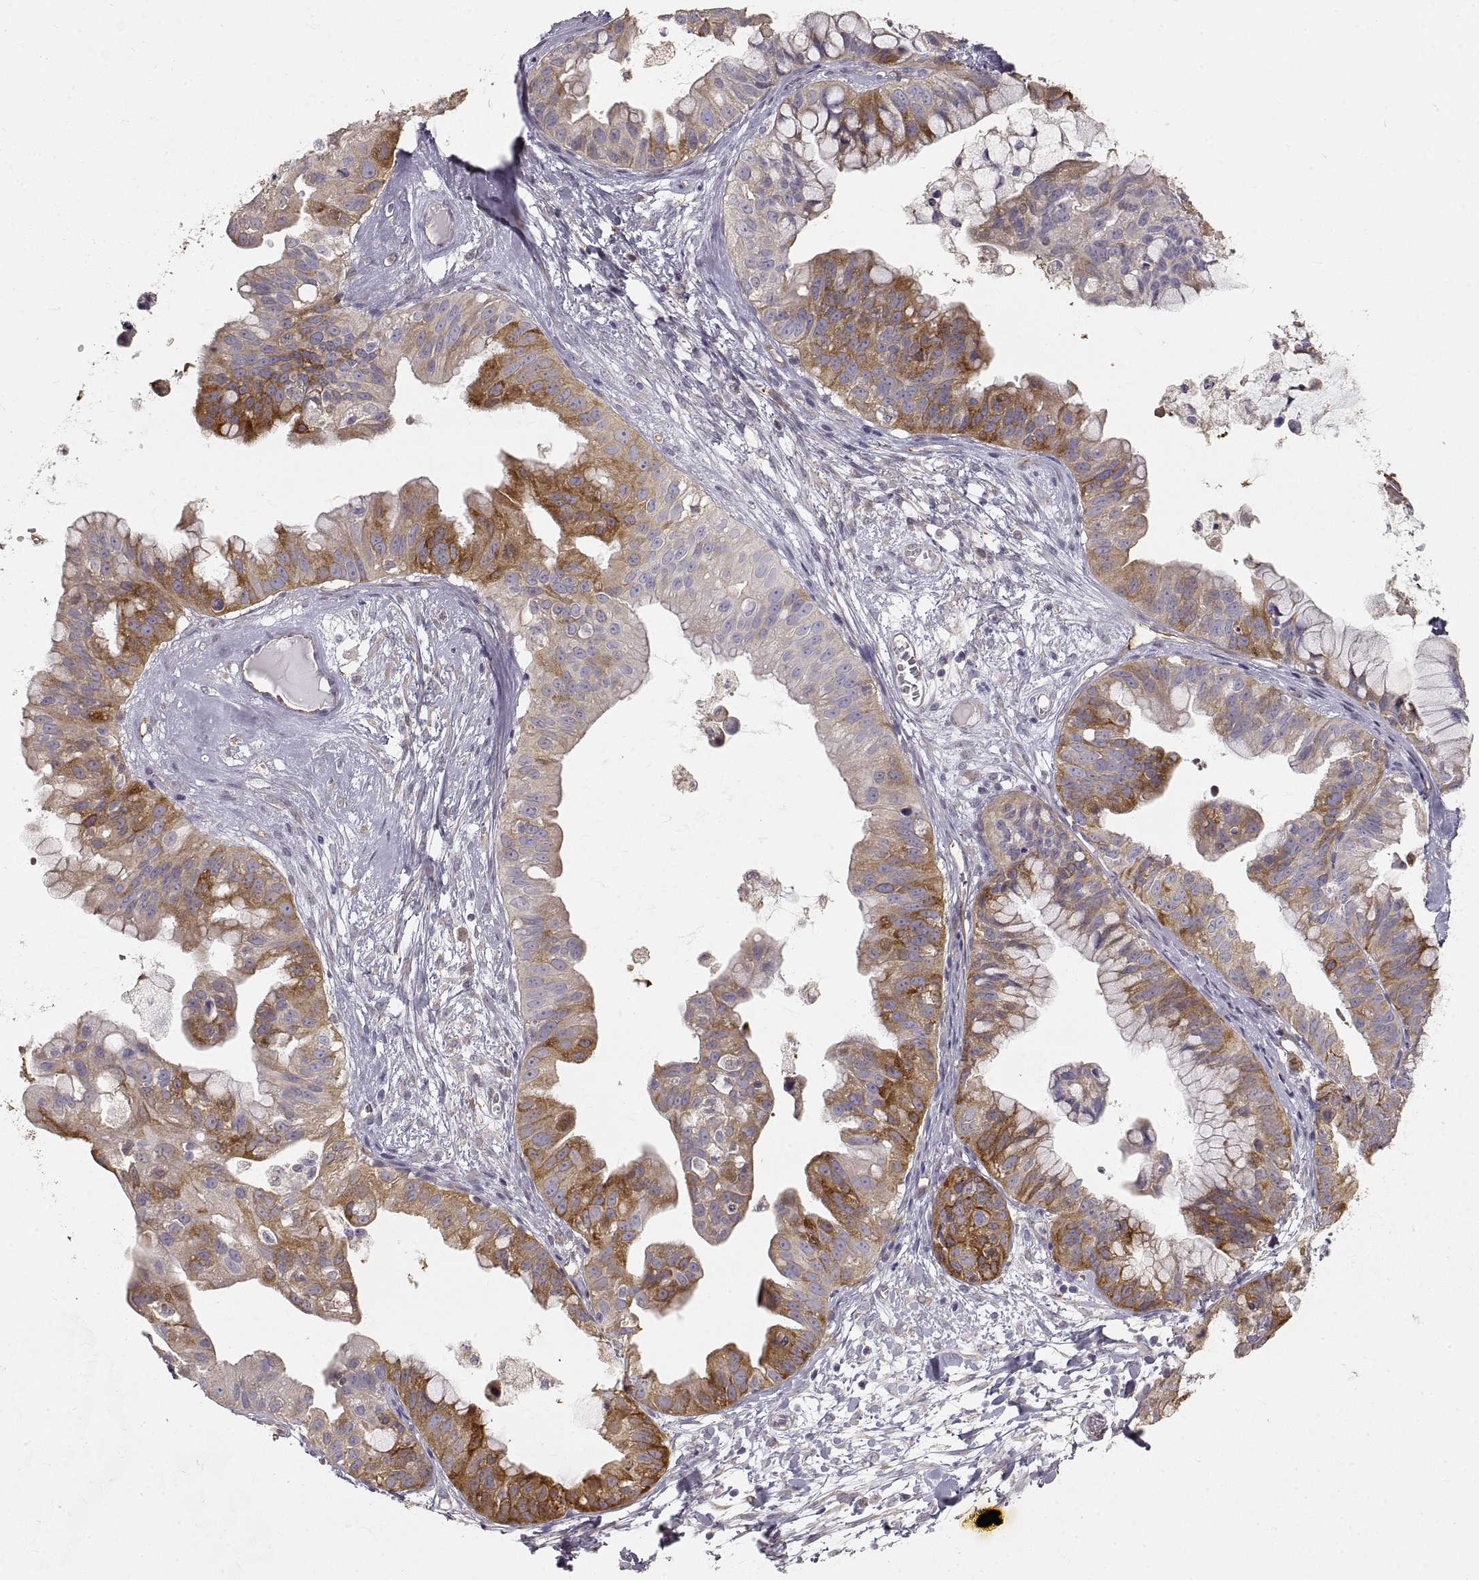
{"staining": {"intensity": "strong", "quantity": "<25%", "location": "cytoplasmic/membranous"}, "tissue": "ovarian cancer", "cell_type": "Tumor cells", "image_type": "cancer", "snomed": [{"axis": "morphology", "description": "Cystadenocarcinoma, mucinous, NOS"}, {"axis": "topography", "description": "Ovary"}], "caption": "DAB immunohistochemical staining of human mucinous cystadenocarcinoma (ovarian) shows strong cytoplasmic/membranous protein expression in about <25% of tumor cells. The staining was performed using DAB (3,3'-diaminobenzidine), with brown indicating positive protein expression. Nuclei are stained blue with hematoxylin.", "gene": "HSP90AB1", "patient": {"sex": "female", "age": 76}}